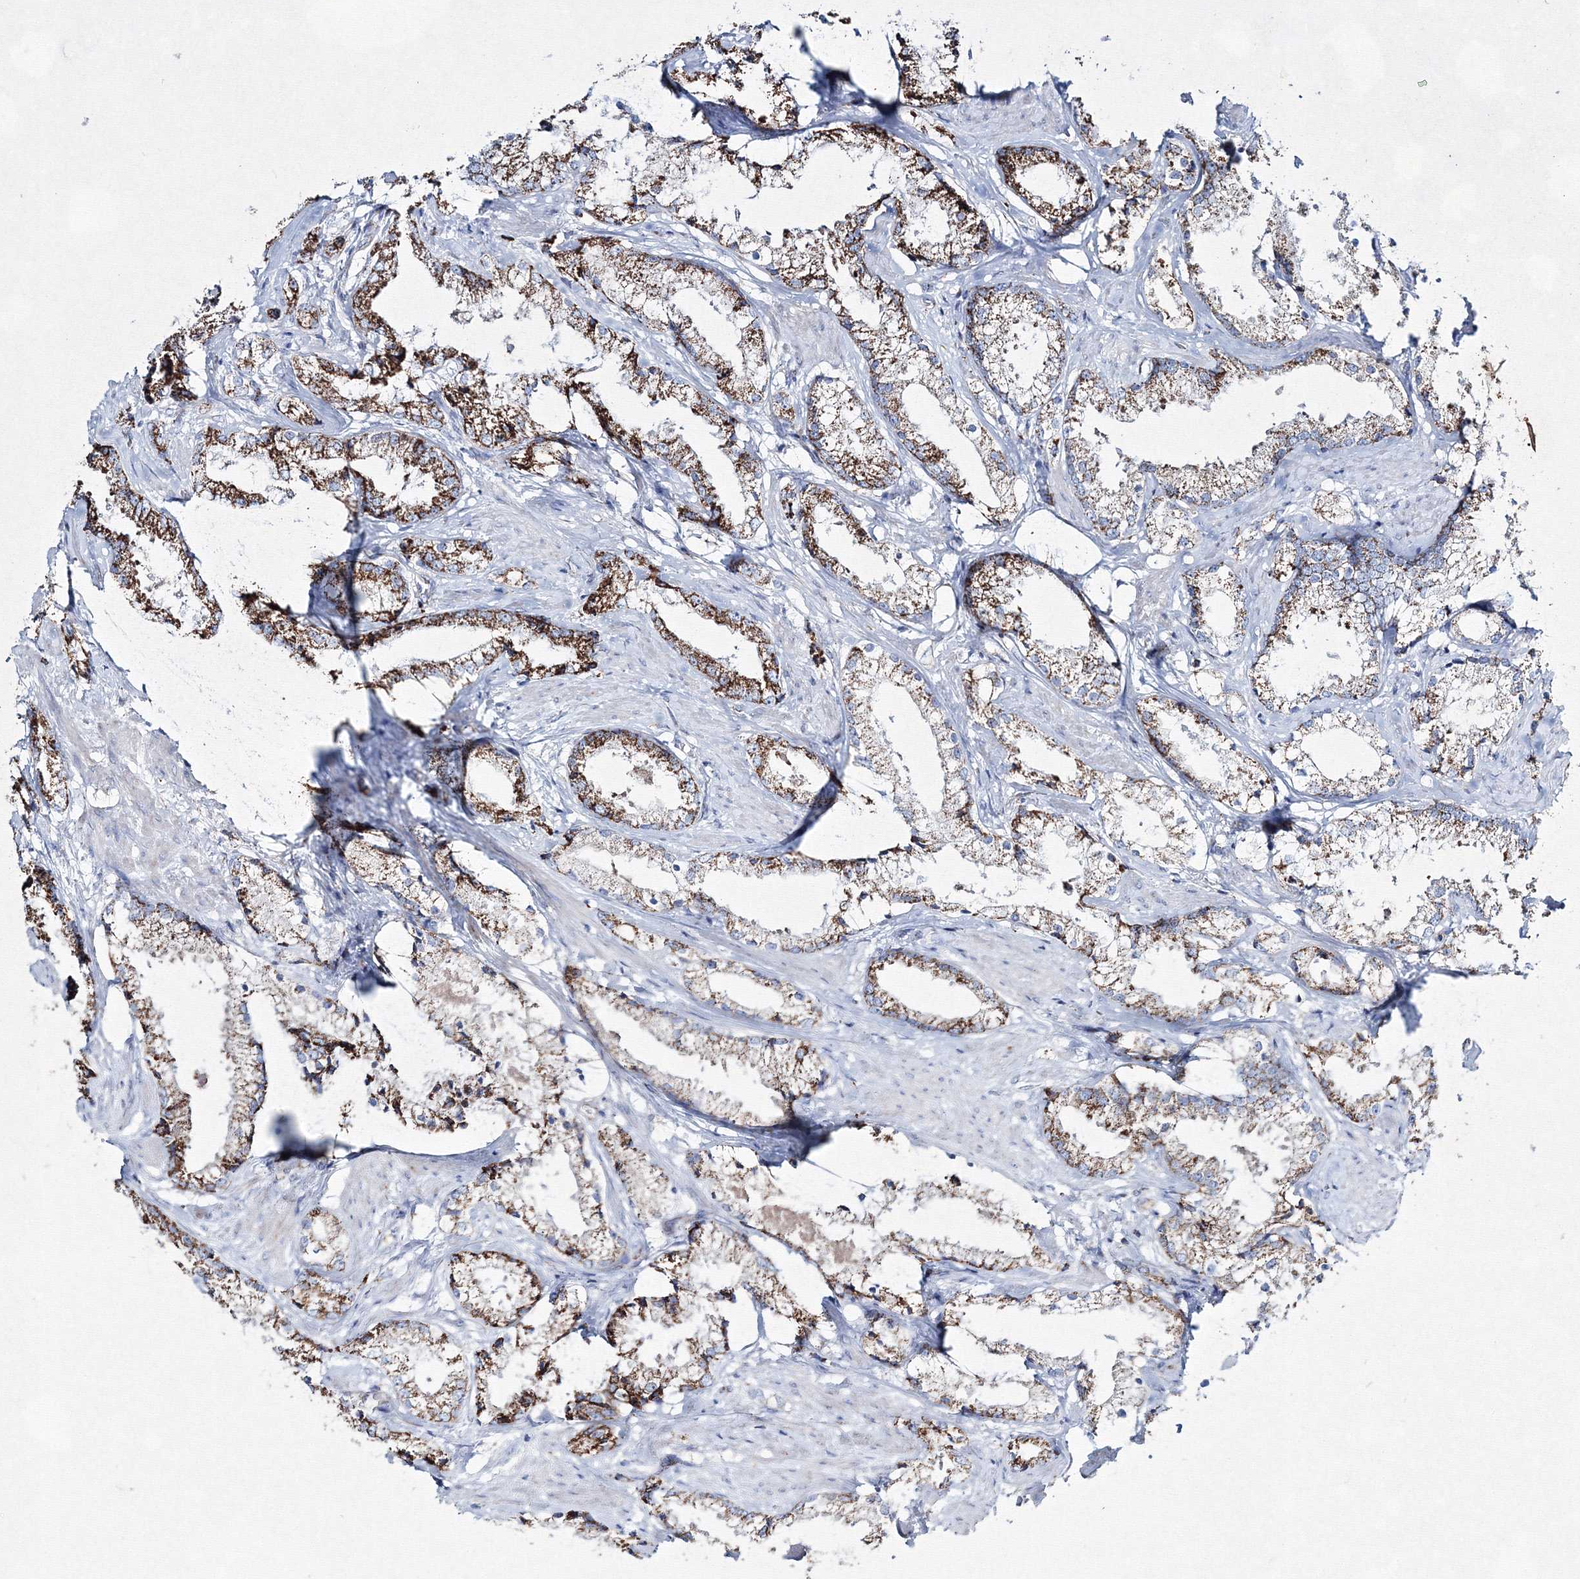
{"staining": {"intensity": "strong", "quantity": ">75%", "location": "cytoplasmic/membranous"}, "tissue": "prostate cancer", "cell_type": "Tumor cells", "image_type": "cancer", "snomed": [{"axis": "morphology", "description": "Adenocarcinoma, High grade"}, {"axis": "topography", "description": "Prostate"}], "caption": "This is an image of IHC staining of prostate cancer (adenocarcinoma (high-grade)), which shows strong expression in the cytoplasmic/membranous of tumor cells.", "gene": "IGSF9", "patient": {"sex": "male", "age": 66}}